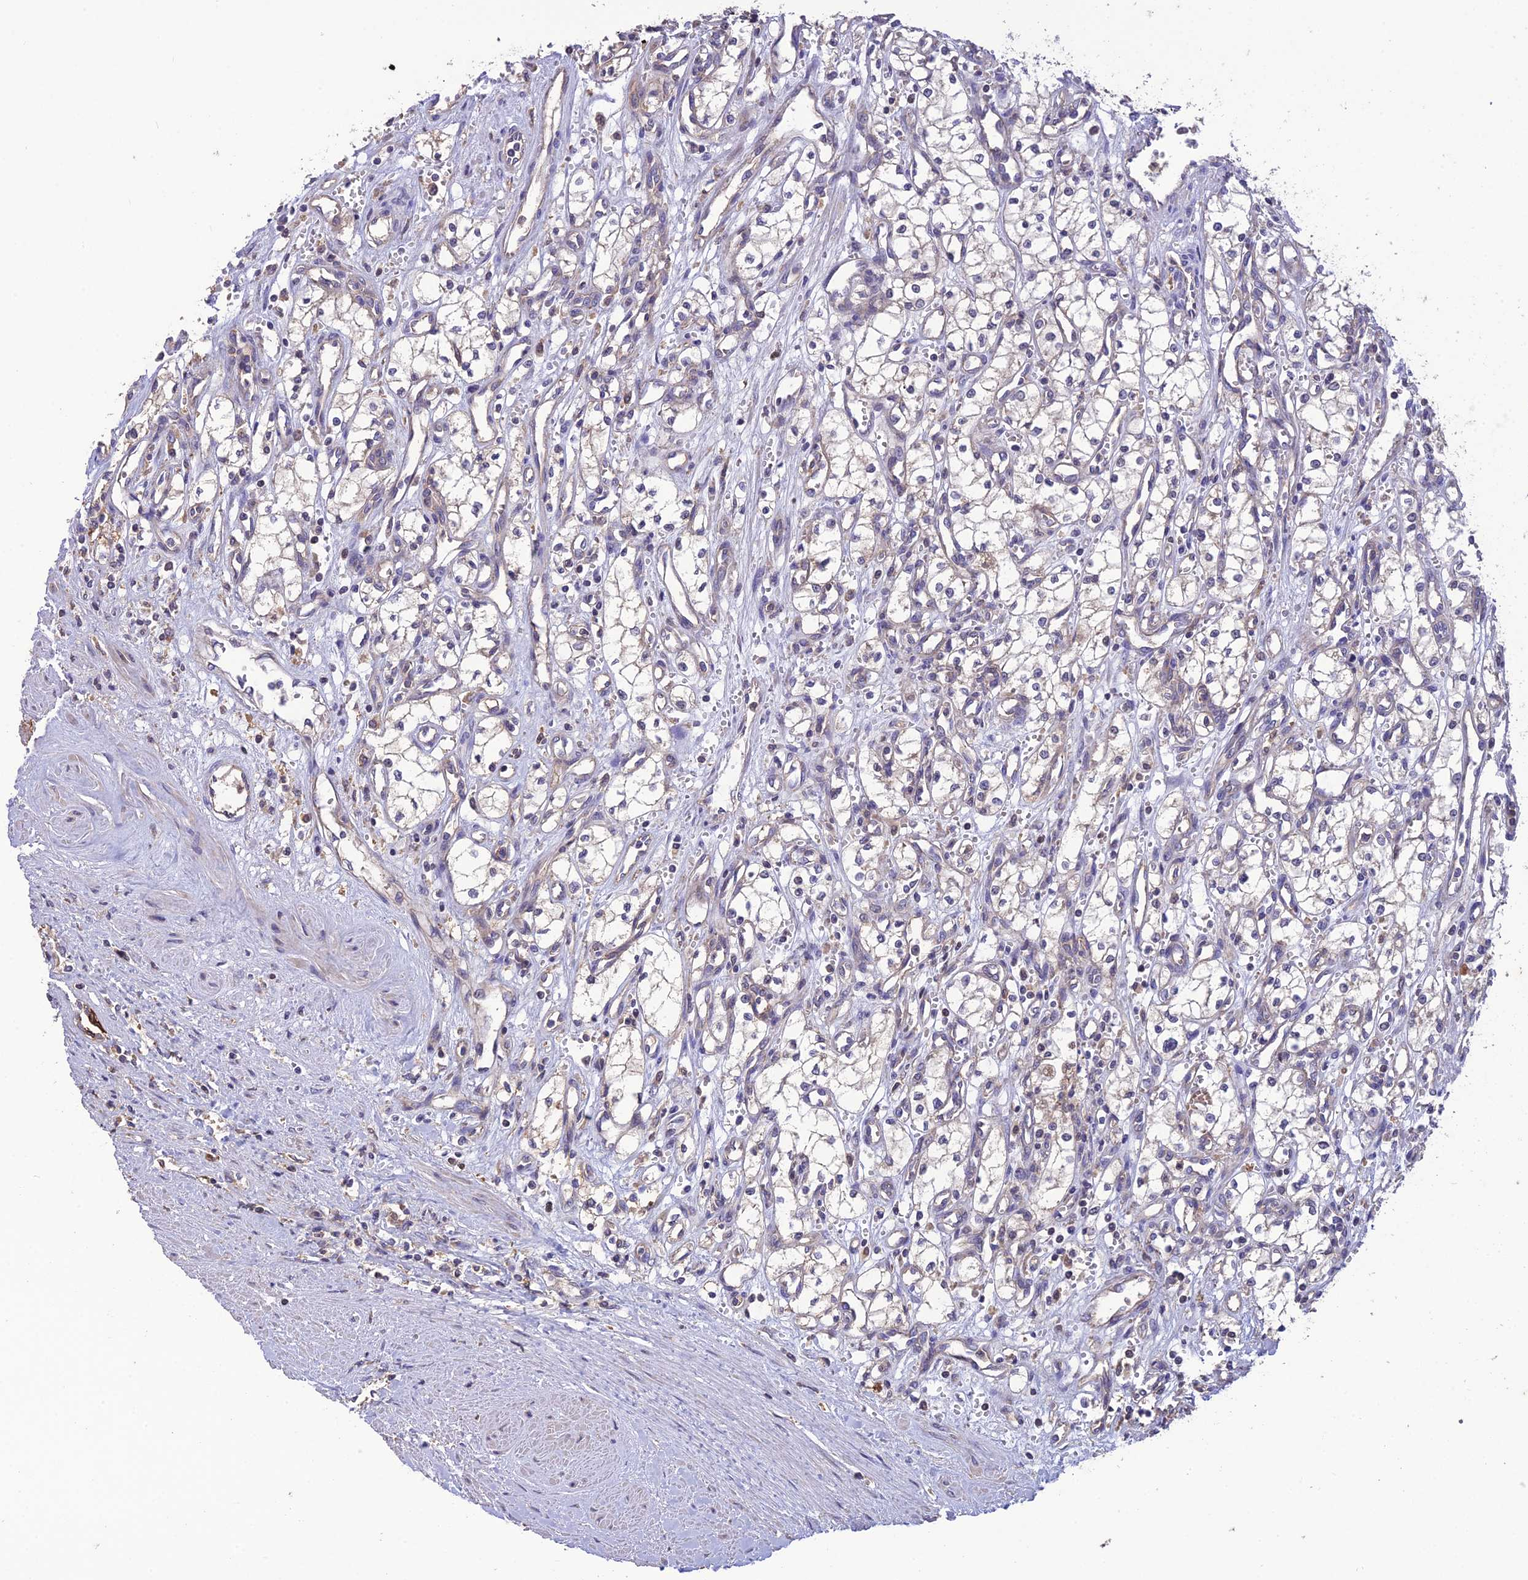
{"staining": {"intensity": "negative", "quantity": "none", "location": "none"}, "tissue": "renal cancer", "cell_type": "Tumor cells", "image_type": "cancer", "snomed": [{"axis": "morphology", "description": "Adenocarcinoma, NOS"}, {"axis": "topography", "description": "Kidney"}], "caption": "The IHC histopathology image has no significant expression in tumor cells of renal cancer (adenocarcinoma) tissue.", "gene": "MIOS", "patient": {"sex": "male", "age": 59}}